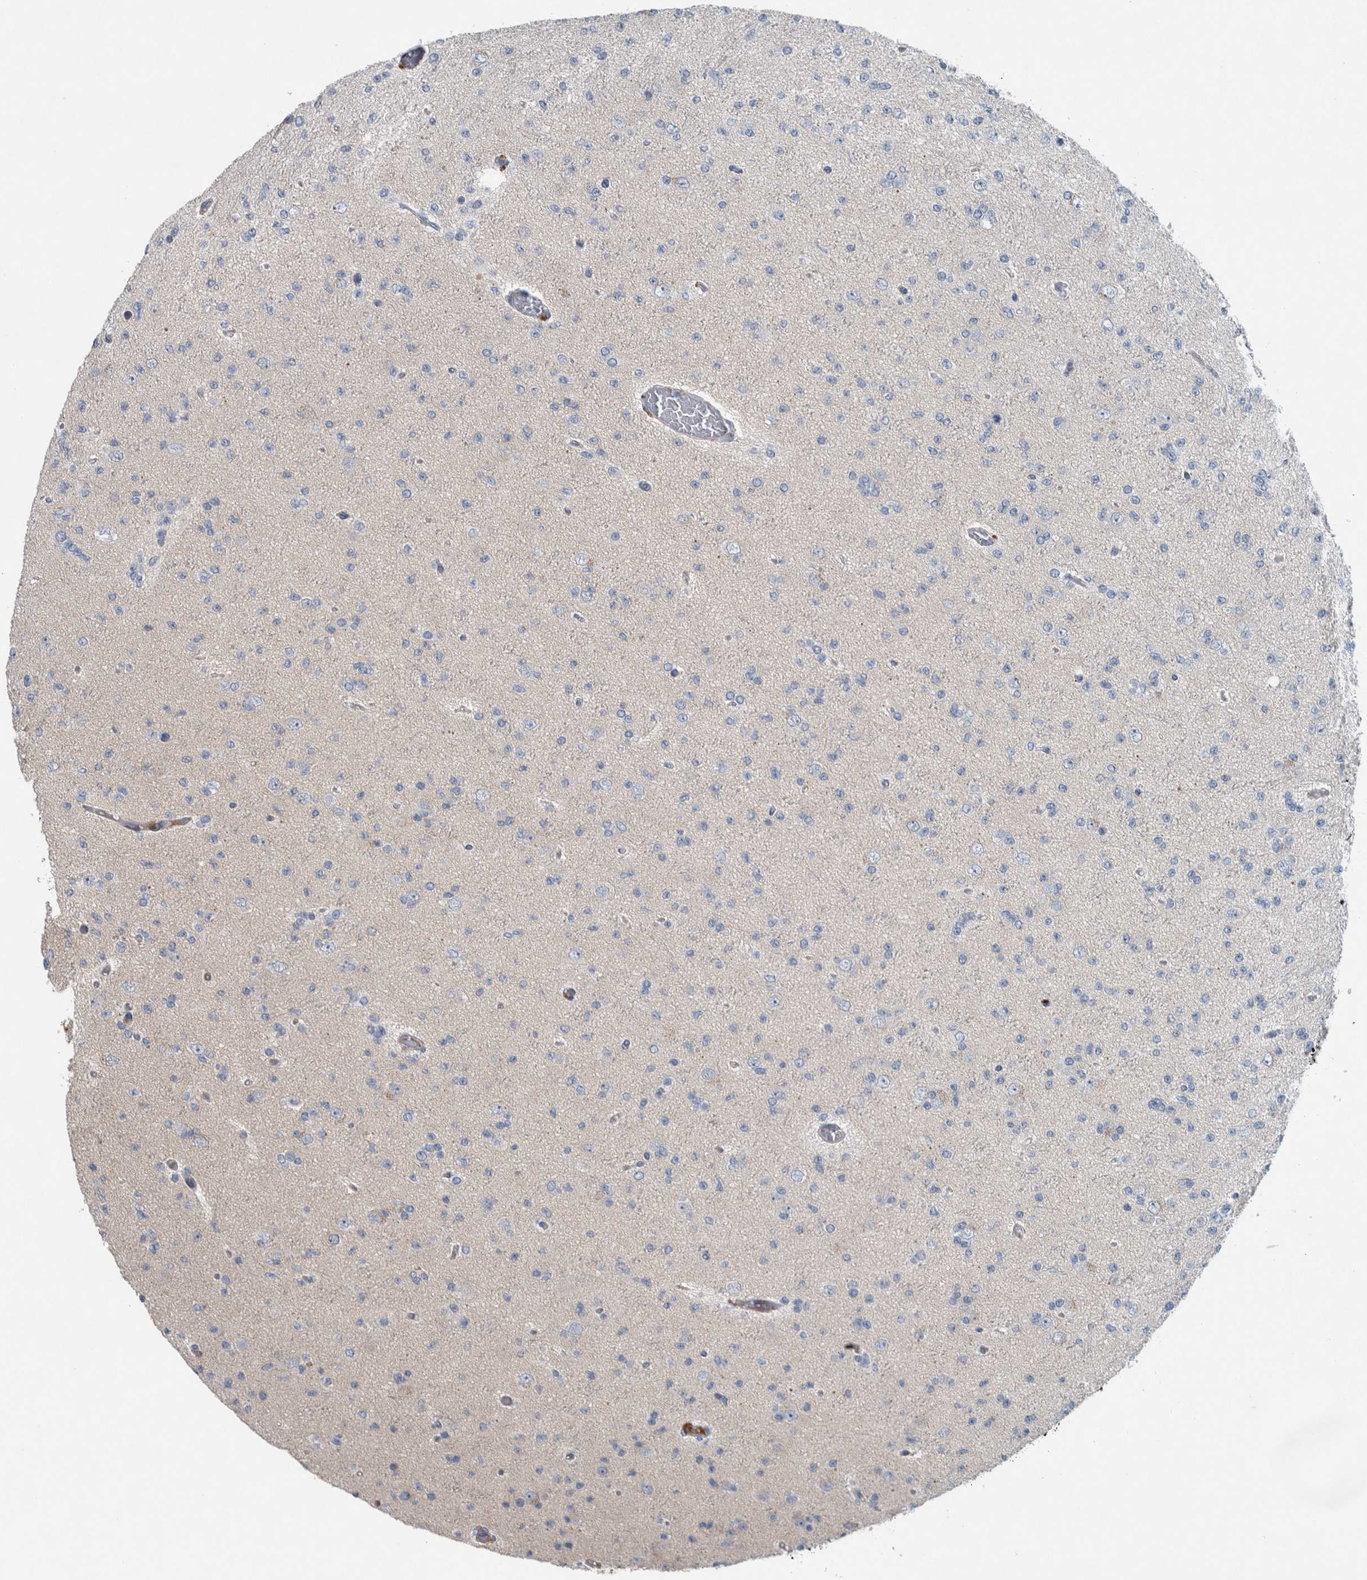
{"staining": {"intensity": "negative", "quantity": "none", "location": "none"}, "tissue": "glioma", "cell_type": "Tumor cells", "image_type": "cancer", "snomed": [{"axis": "morphology", "description": "Glioma, malignant, Low grade"}, {"axis": "topography", "description": "Brain"}], "caption": "DAB immunohistochemical staining of human malignant low-grade glioma displays no significant expression in tumor cells.", "gene": "SERPINC1", "patient": {"sex": "female", "age": 22}}